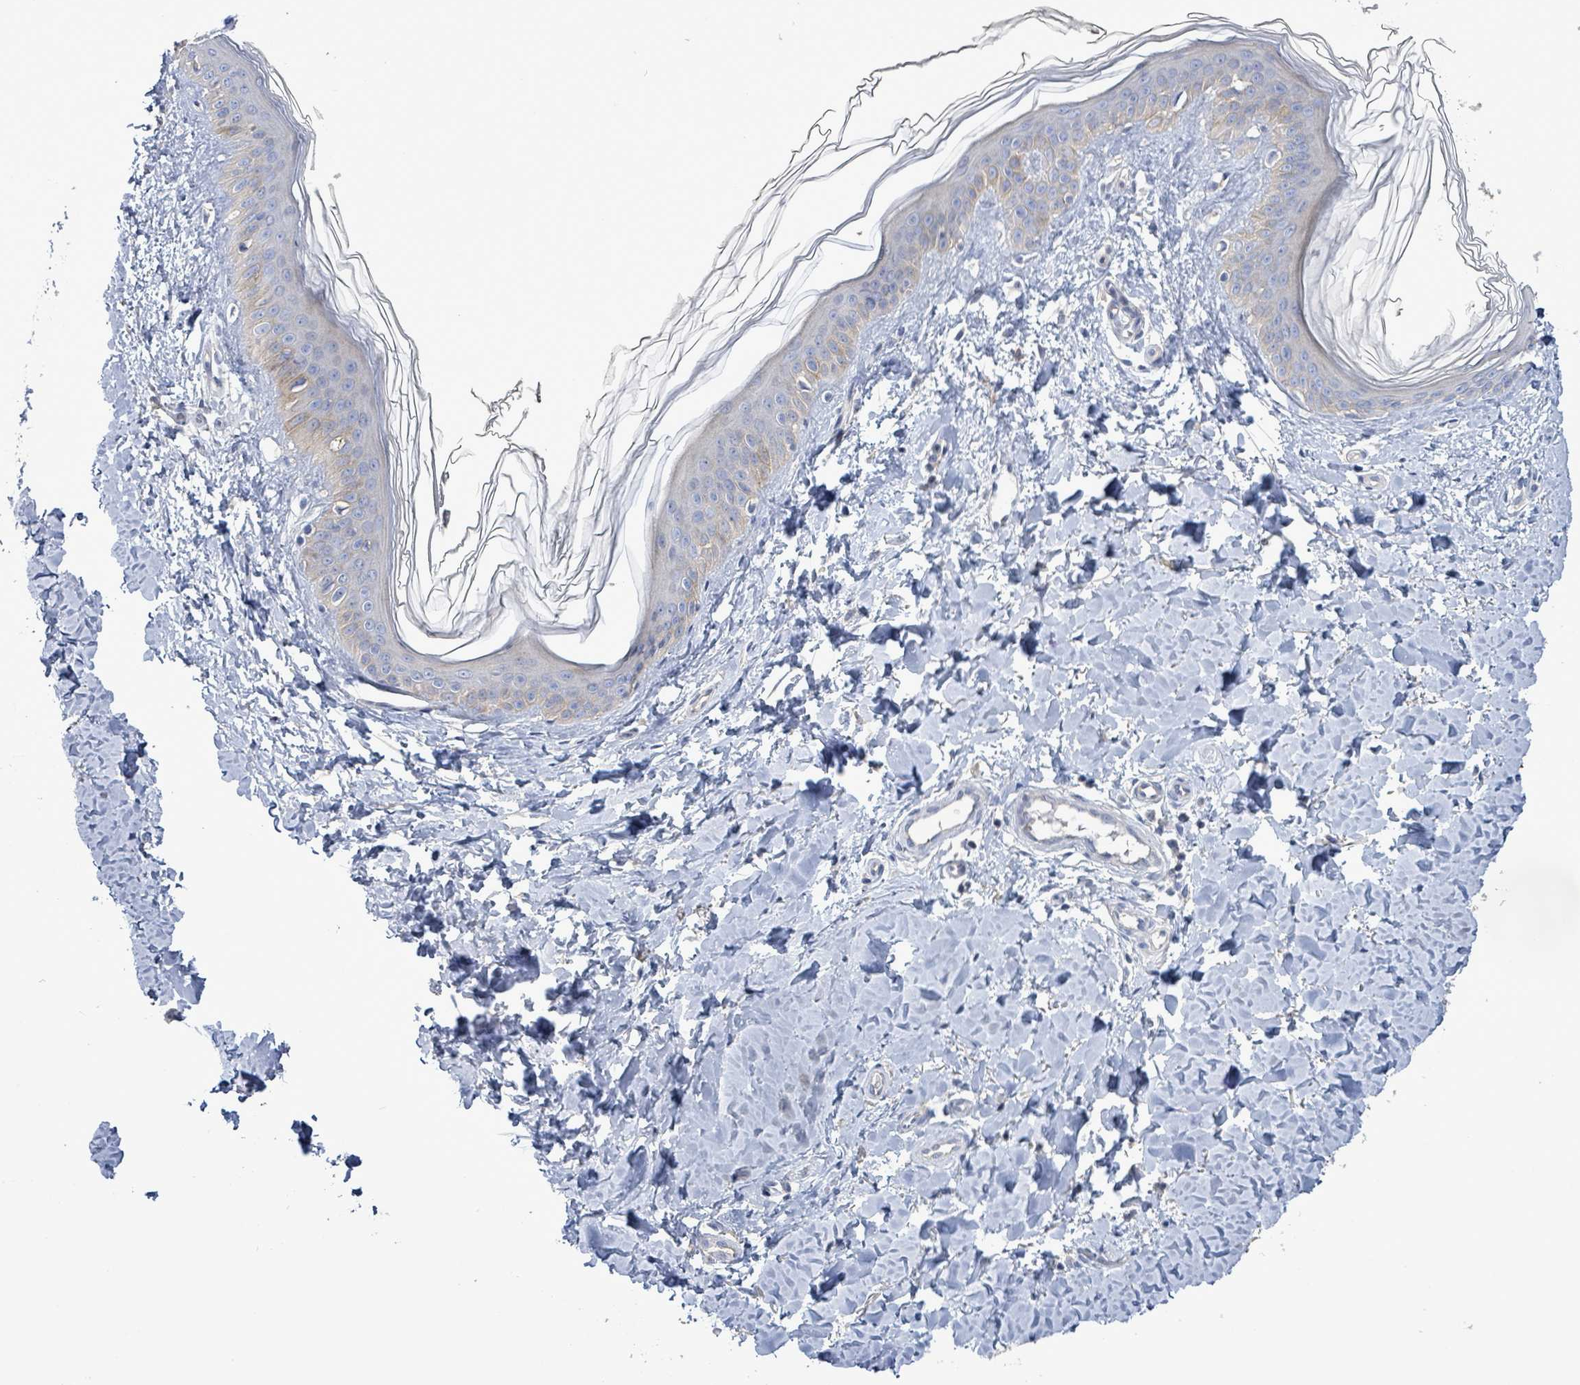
{"staining": {"intensity": "negative", "quantity": "none", "location": "none"}, "tissue": "skin", "cell_type": "Fibroblasts", "image_type": "normal", "snomed": [{"axis": "morphology", "description": "Normal tissue, NOS"}, {"axis": "topography", "description": "Skin"}], "caption": "Immunohistochemical staining of unremarkable skin displays no significant positivity in fibroblasts. (DAB IHC, high magnification).", "gene": "HRAS", "patient": {"sex": "female", "age": 41}}